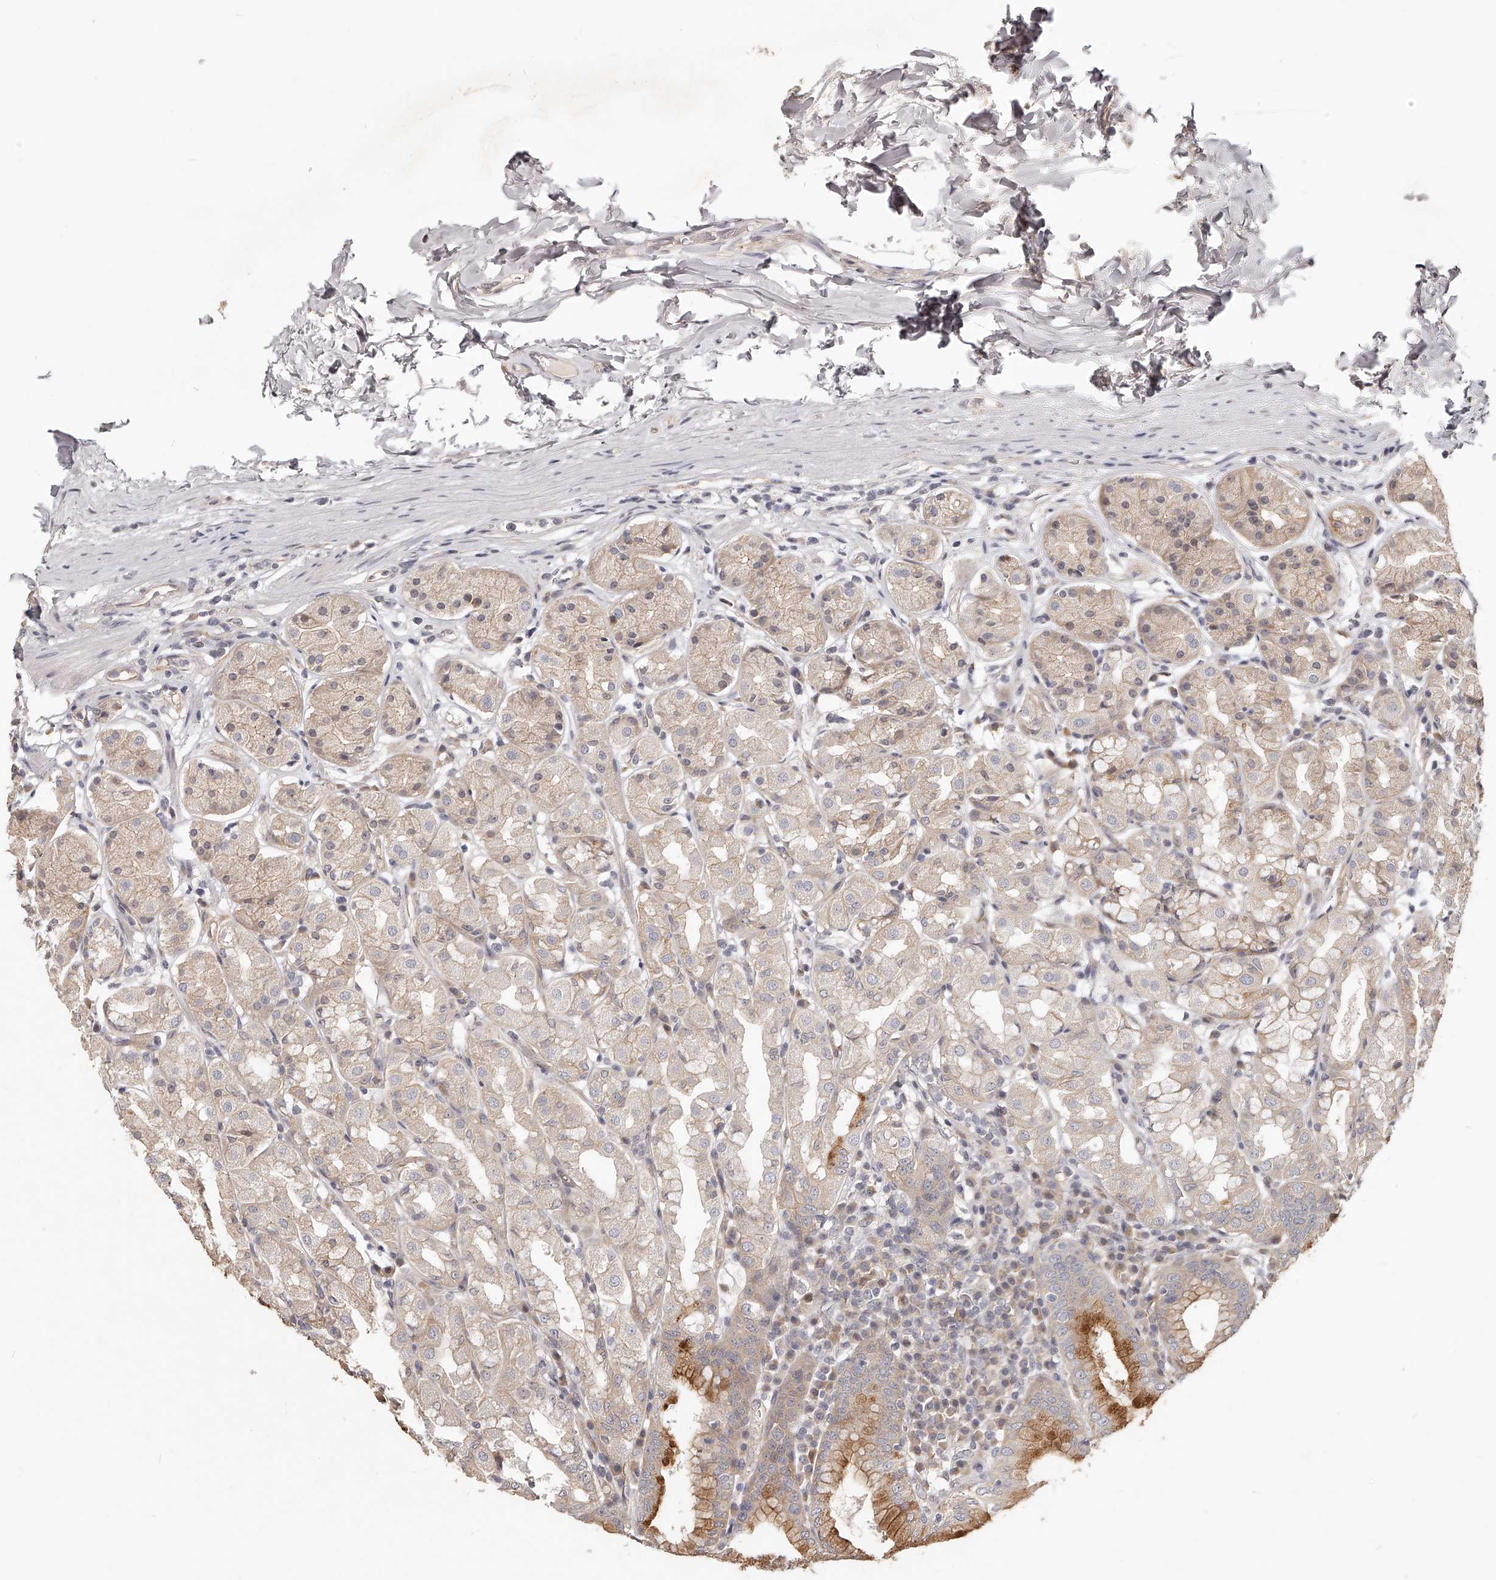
{"staining": {"intensity": "moderate", "quantity": "25%-75%", "location": "cytoplasmic/membranous"}, "tissue": "stomach", "cell_type": "Glandular cells", "image_type": "normal", "snomed": [{"axis": "morphology", "description": "Normal tissue, NOS"}, {"axis": "topography", "description": "Stomach"}, {"axis": "topography", "description": "Stomach, lower"}], "caption": "Immunohistochemistry (IHC) photomicrograph of unremarkable stomach: stomach stained using IHC shows medium levels of moderate protein expression localized specifically in the cytoplasmic/membranous of glandular cells, appearing as a cytoplasmic/membranous brown color.", "gene": "ZNF582", "patient": {"sex": "female", "age": 56}}